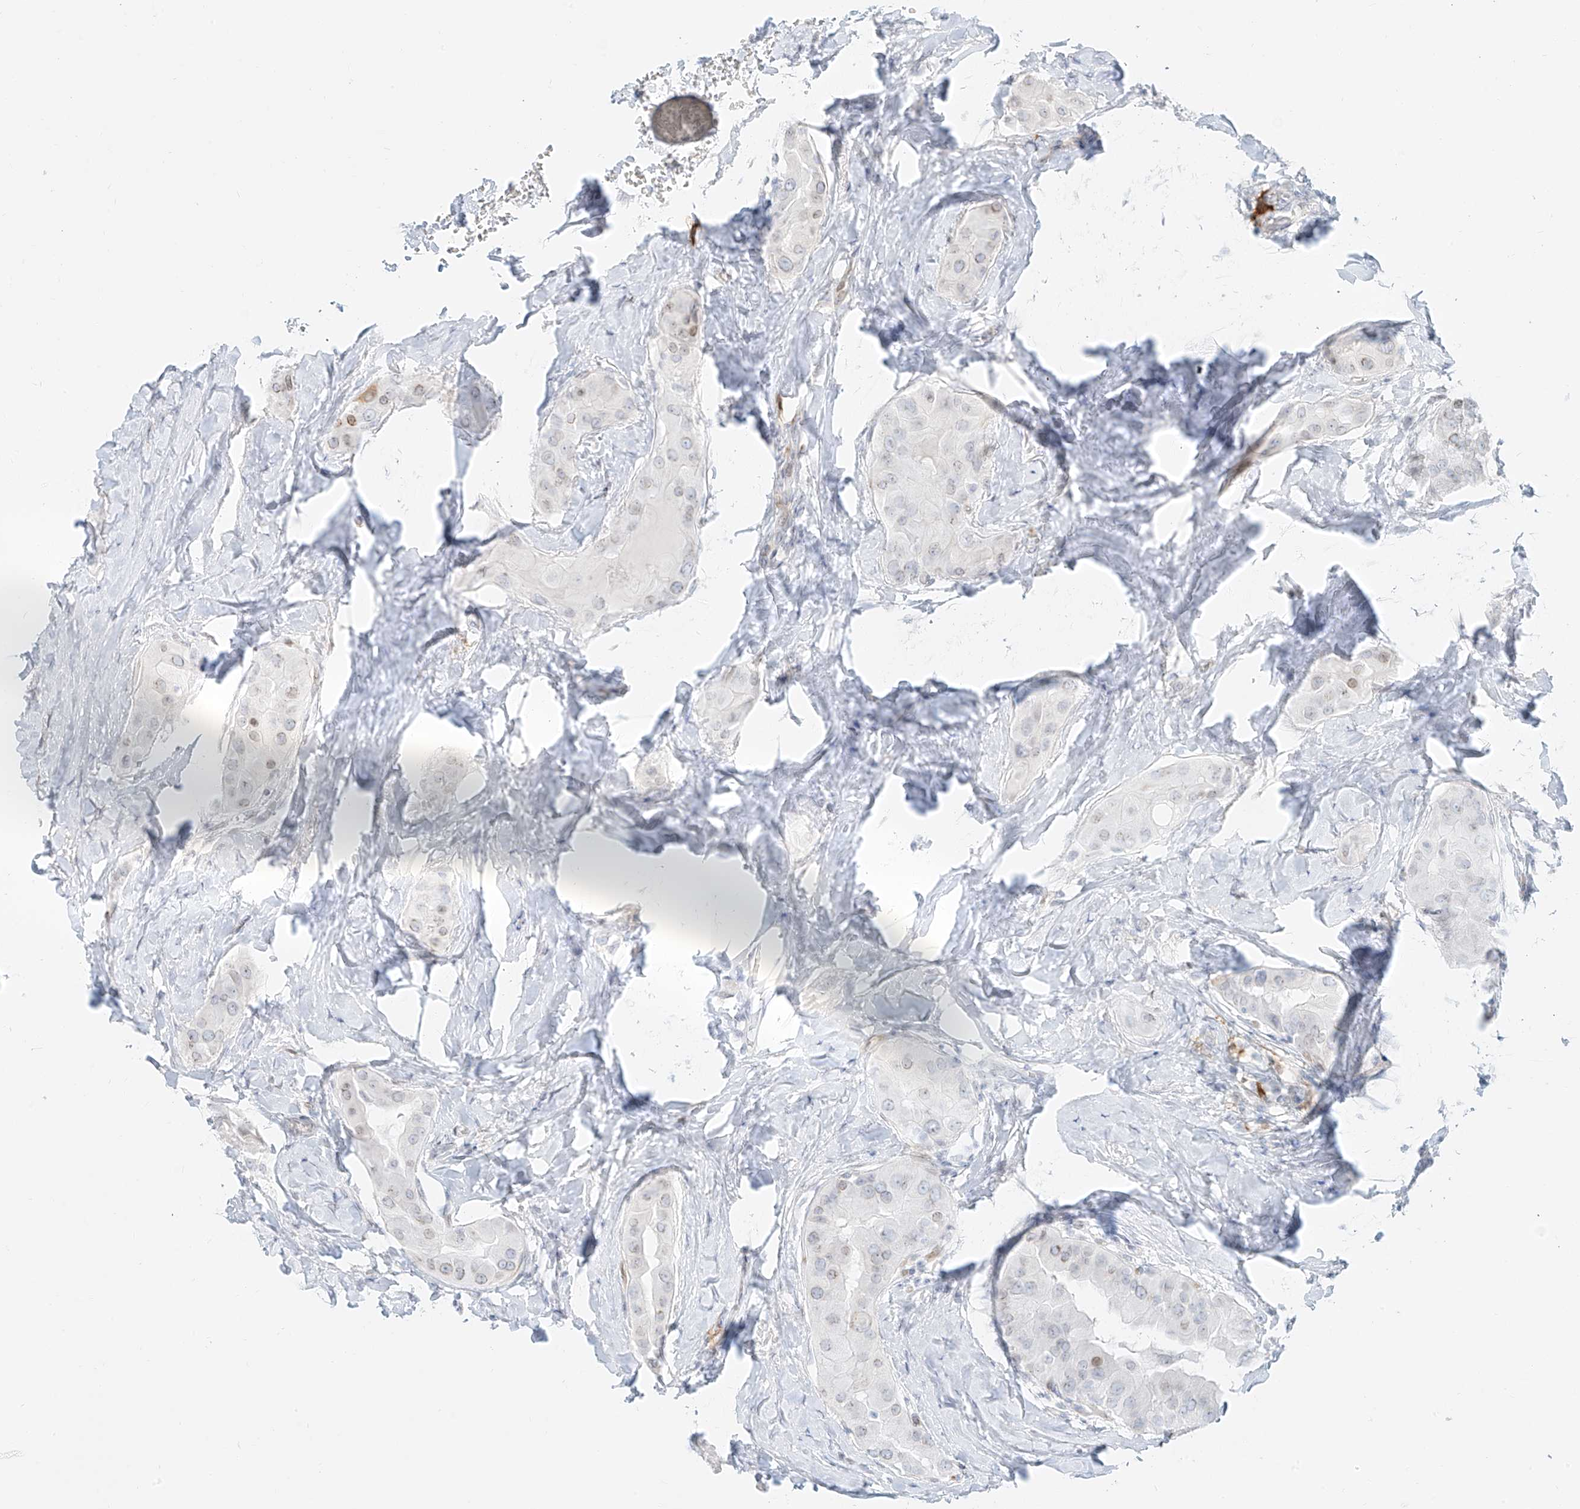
{"staining": {"intensity": "negative", "quantity": "none", "location": "none"}, "tissue": "thyroid cancer", "cell_type": "Tumor cells", "image_type": "cancer", "snomed": [{"axis": "morphology", "description": "Papillary adenocarcinoma, NOS"}, {"axis": "topography", "description": "Thyroid gland"}], "caption": "Thyroid papillary adenocarcinoma stained for a protein using immunohistochemistry (IHC) reveals no staining tumor cells.", "gene": "NHSL1", "patient": {"sex": "male", "age": 33}}